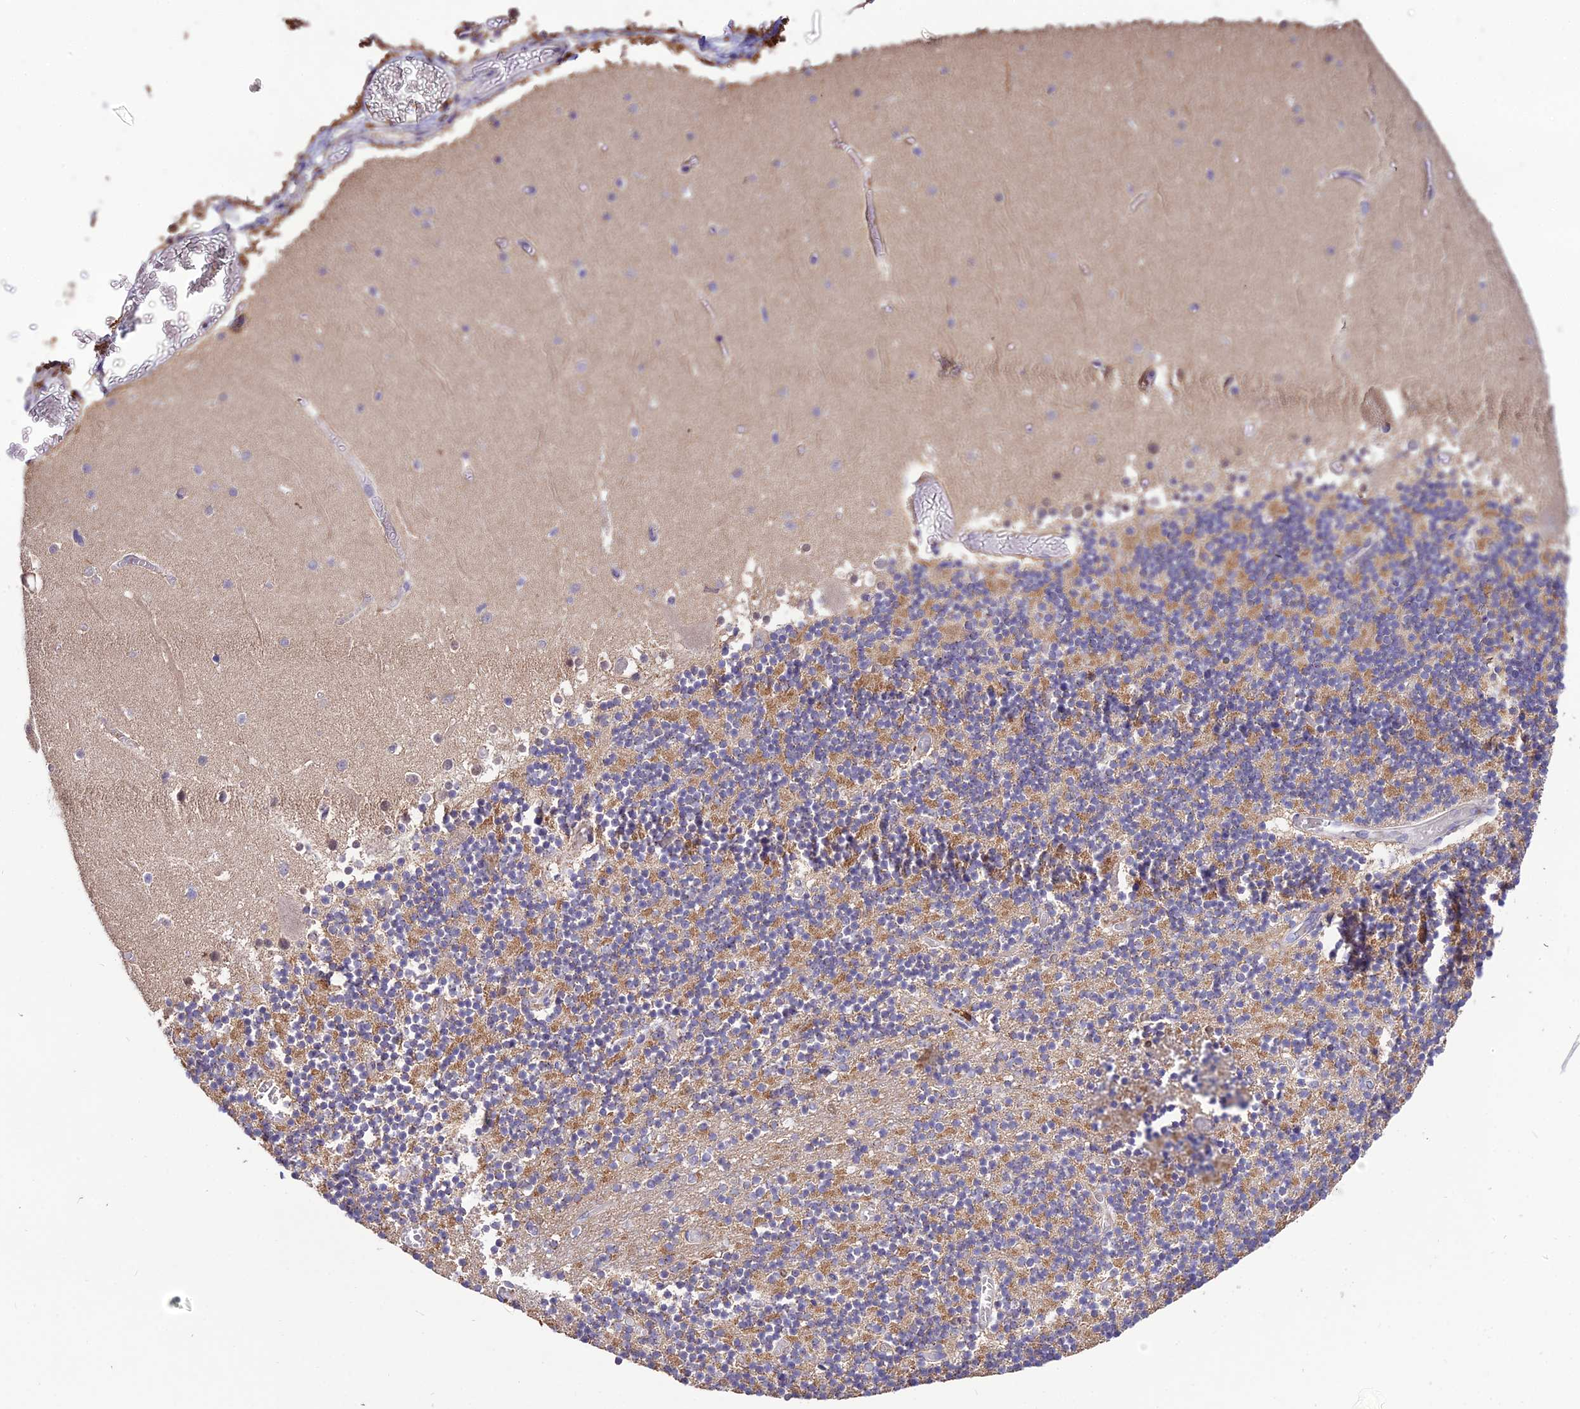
{"staining": {"intensity": "moderate", "quantity": "25%-75%", "location": "cytoplasmic/membranous"}, "tissue": "cerebellum", "cell_type": "Cells in granular layer", "image_type": "normal", "snomed": [{"axis": "morphology", "description": "Normal tissue, NOS"}, {"axis": "topography", "description": "Cerebellum"}], "caption": "Brown immunohistochemical staining in unremarkable human cerebellum reveals moderate cytoplasmic/membranous staining in about 25%-75% of cells in granular layer. (DAB = brown stain, brightfield microscopy at high magnification).", "gene": "SDHD", "patient": {"sex": "female", "age": 28}}